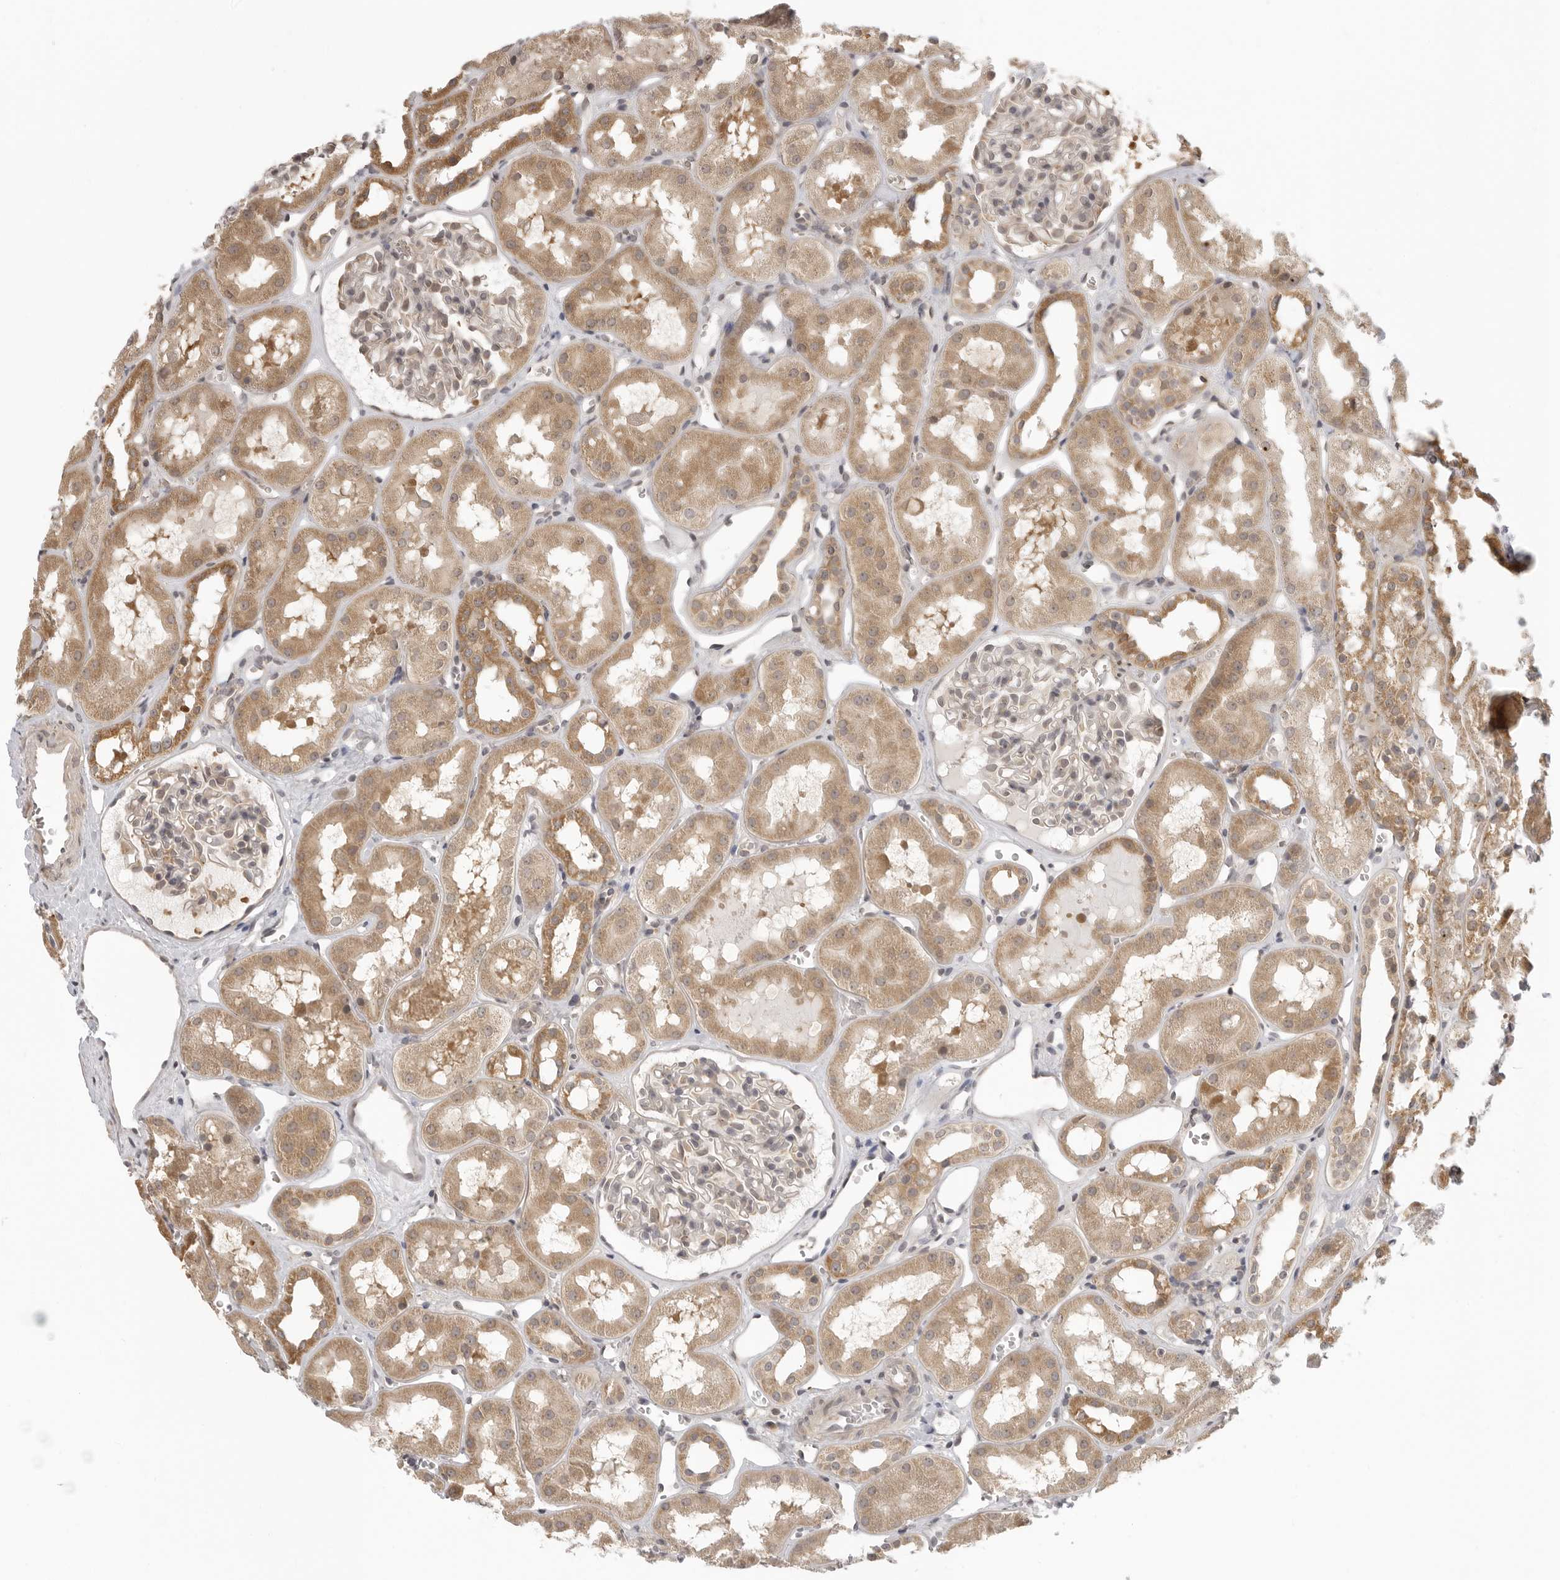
{"staining": {"intensity": "negative", "quantity": "none", "location": "none"}, "tissue": "kidney", "cell_type": "Cells in glomeruli", "image_type": "normal", "snomed": [{"axis": "morphology", "description": "Normal tissue, NOS"}, {"axis": "topography", "description": "Kidney"}], "caption": "IHC image of normal human kidney stained for a protein (brown), which reveals no expression in cells in glomeruli. The staining was performed using DAB to visualize the protein expression in brown, while the nuclei were stained in blue with hematoxylin (Magnification: 20x).", "gene": "PRRC2A", "patient": {"sex": "male", "age": 16}}